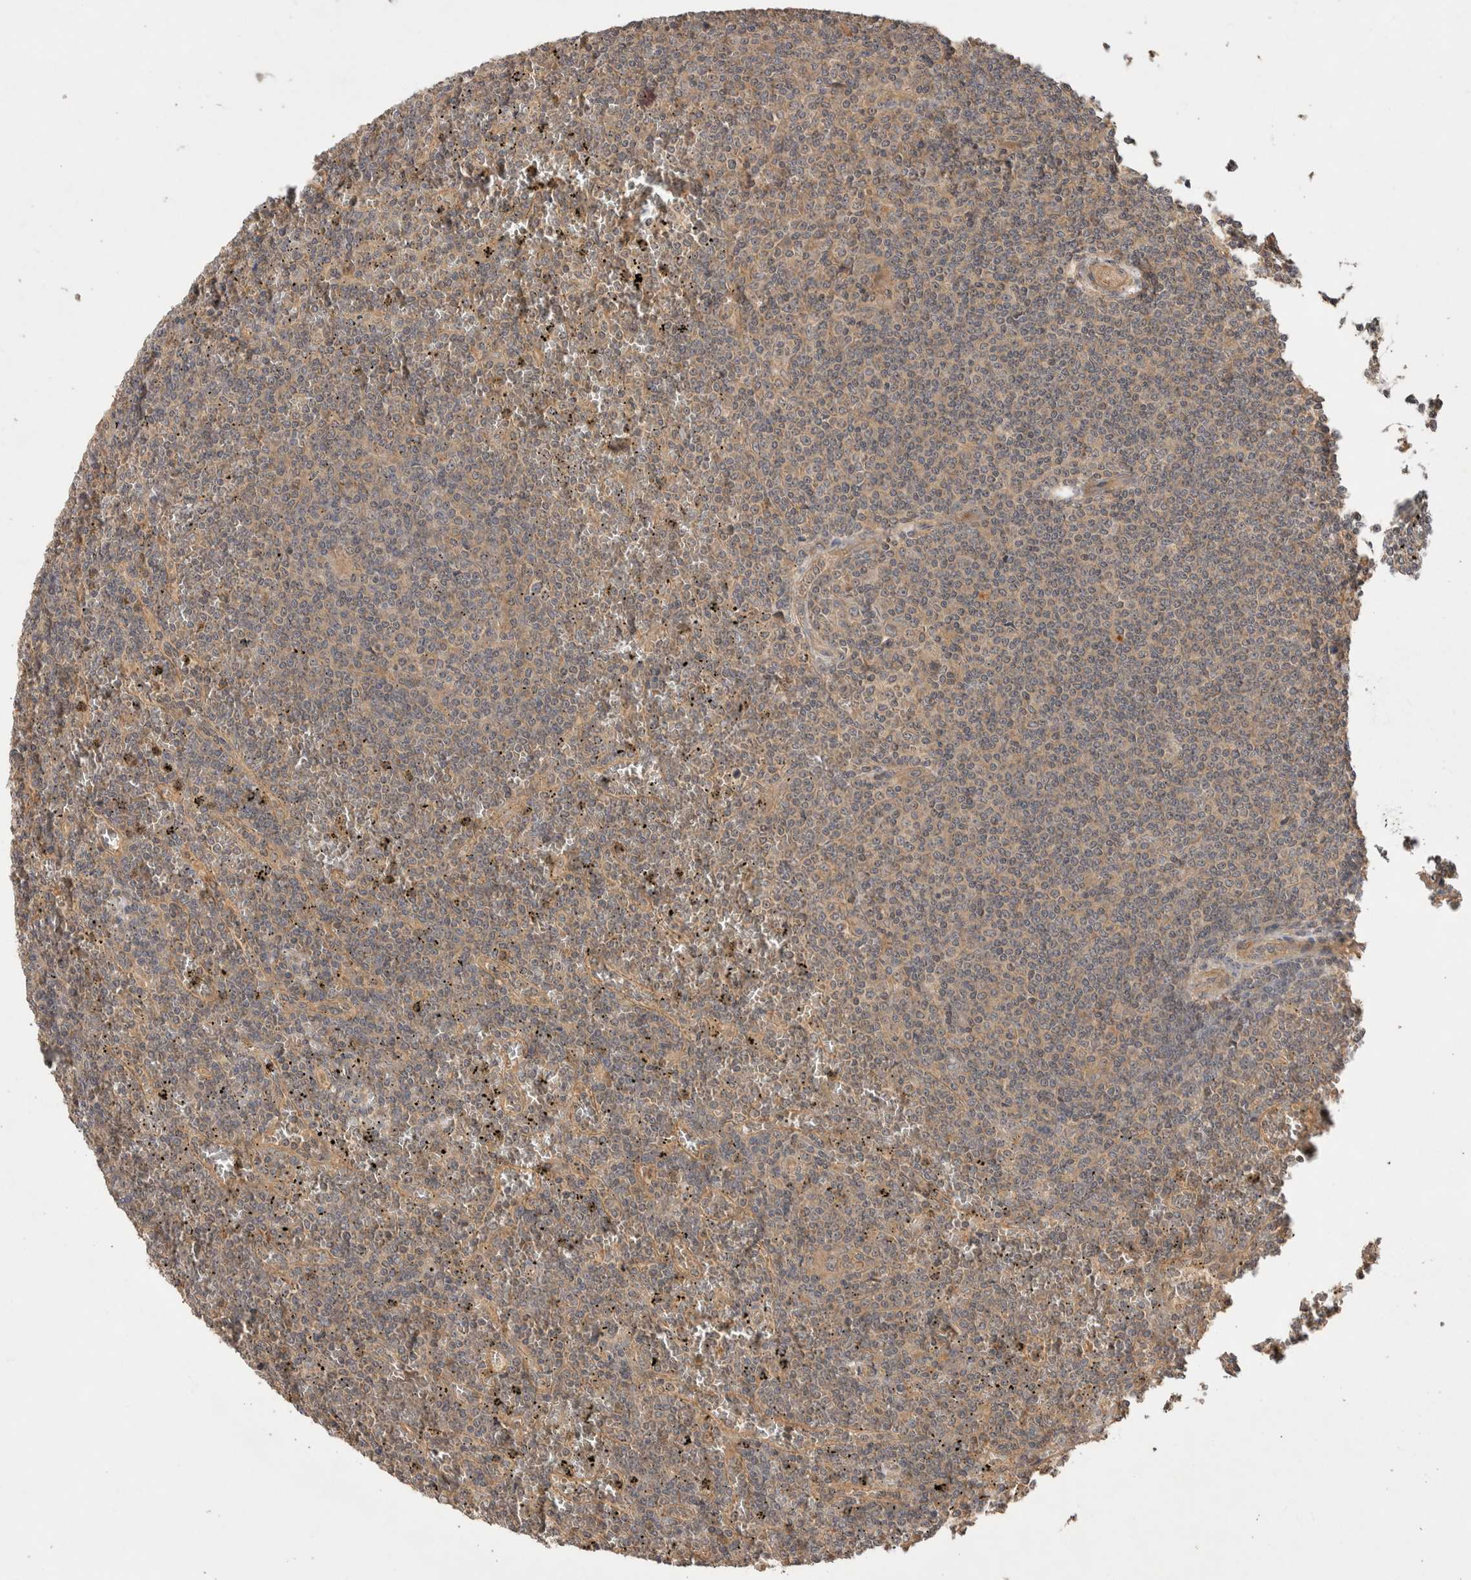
{"staining": {"intensity": "weak", "quantity": "25%-75%", "location": "cytoplasmic/membranous"}, "tissue": "lymphoma", "cell_type": "Tumor cells", "image_type": "cancer", "snomed": [{"axis": "morphology", "description": "Malignant lymphoma, non-Hodgkin's type, Low grade"}, {"axis": "topography", "description": "Spleen"}], "caption": "This histopathology image exhibits malignant lymphoma, non-Hodgkin's type (low-grade) stained with immunohistochemistry (IHC) to label a protein in brown. The cytoplasmic/membranous of tumor cells show weak positivity for the protein. Nuclei are counter-stained blue.", "gene": "NSMAF", "patient": {"sex": "female", "age": 19}}